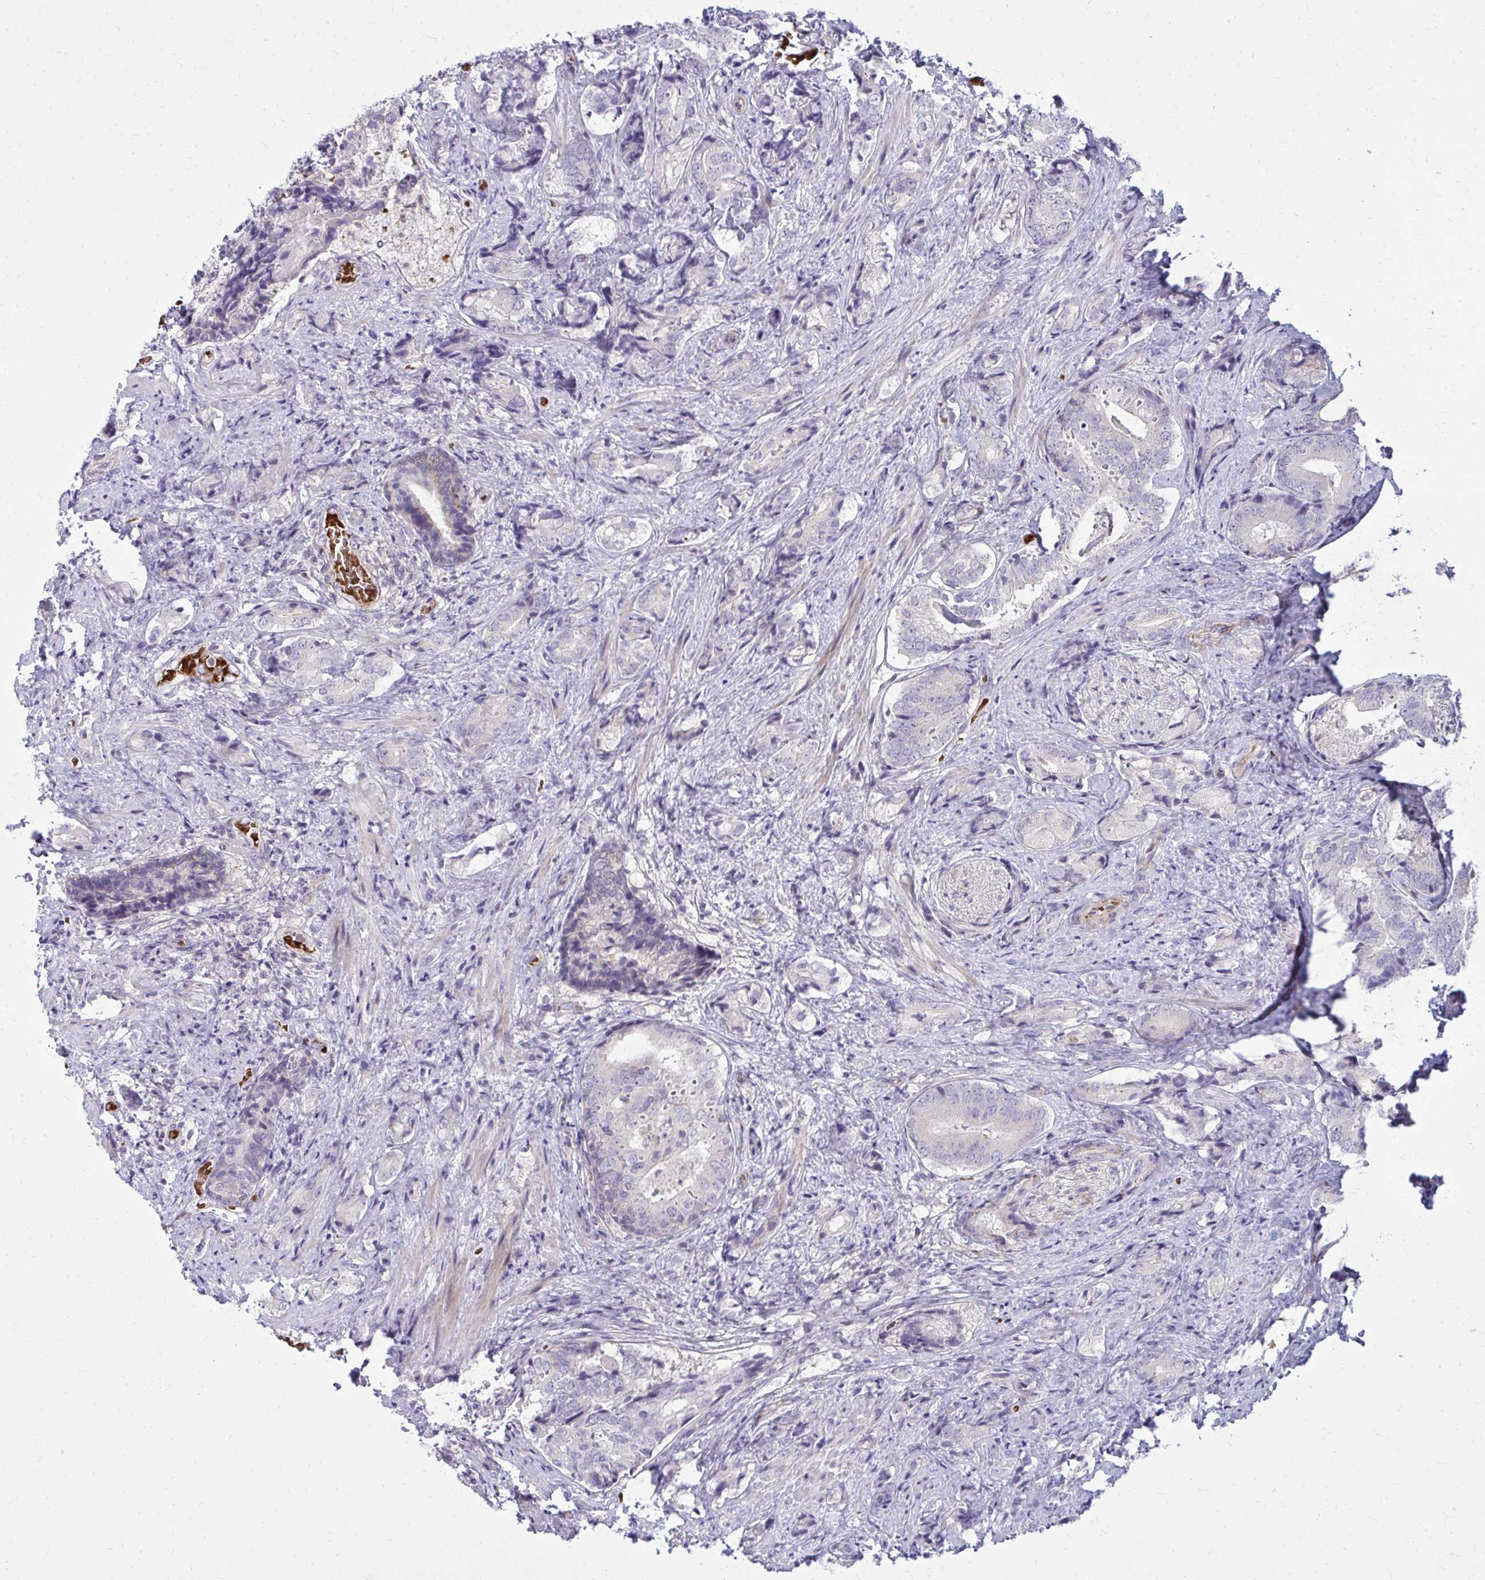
{"staining": {"intensity": "negative", "quantity": "none", "location": "none"}, "tissue": "prostate cancer", "cell_type": "Tumor cells", "image_type": "cancer", "snomed": [{"axis": "morphology", "description": "Adenocarcinoma, High grade"}, {"axis": "topography", "description": "Prostate"}], "caption": "Micrograph shows no protein positivity in tumor cells of prostate cancer tissue.", "gene": "SLC14A1", "patient": {"sex": "male", "age": 62}}